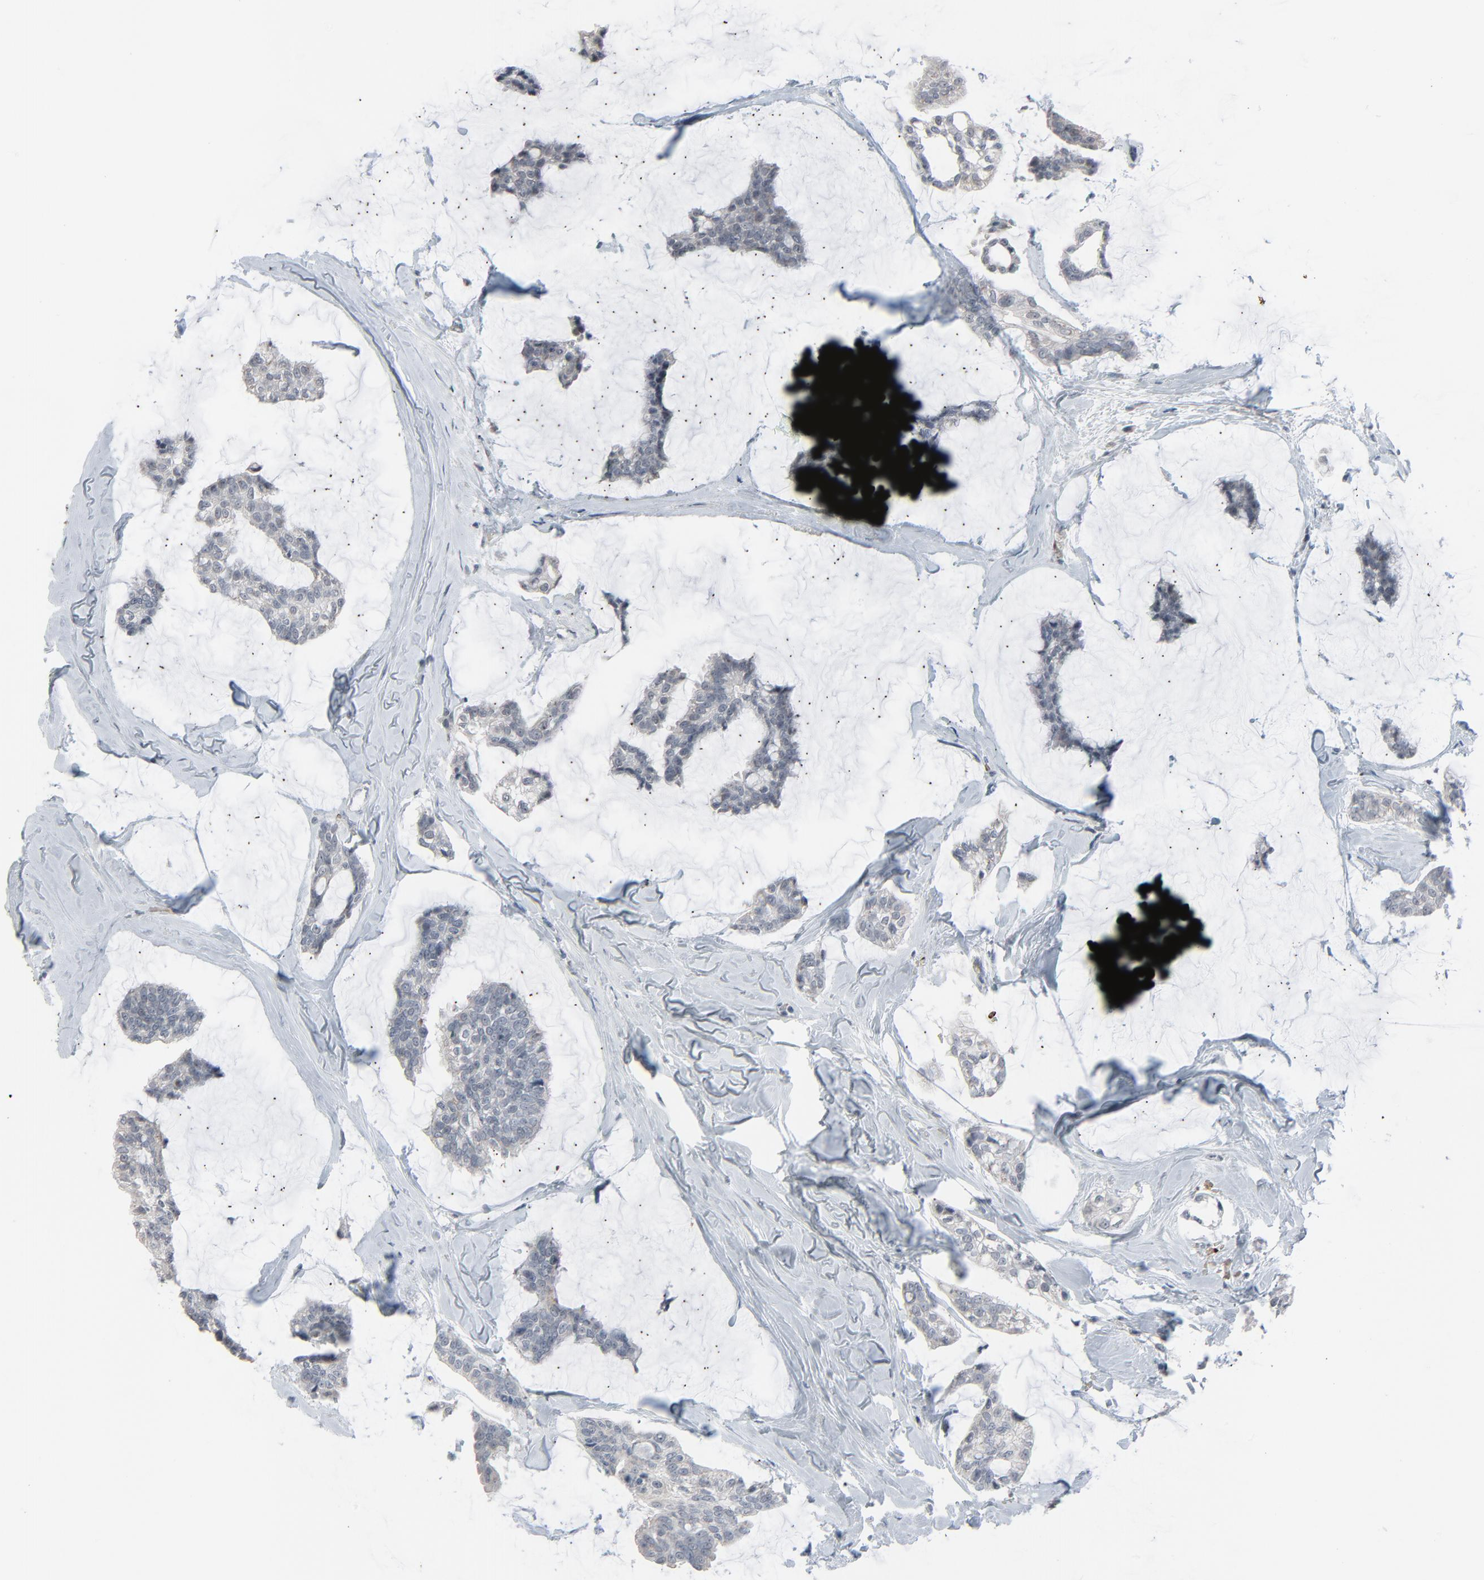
{"staining": {"intensity": "negative", "quantity": "none", "location": "none"}, "tissue": "breast cancer", "cell_type": "Tumor cells", "image_type": "cancer", "snomed": [{"axis": "morphology", "description": "Duct carcinoma"}, {"axis": "topography", "description": "Breast"}], "caption": "The immunohistochemistry (IHC) image has no significant expression in tumor cells of breast invasive ductal carcinoma tissue. (Stains: DAB IHC with hematoxylin counter stain, Microscopy: brightfield microscopy at high magnification).", "gene": "SAGE1", "patient": {"sex": "female", "age": 93}}